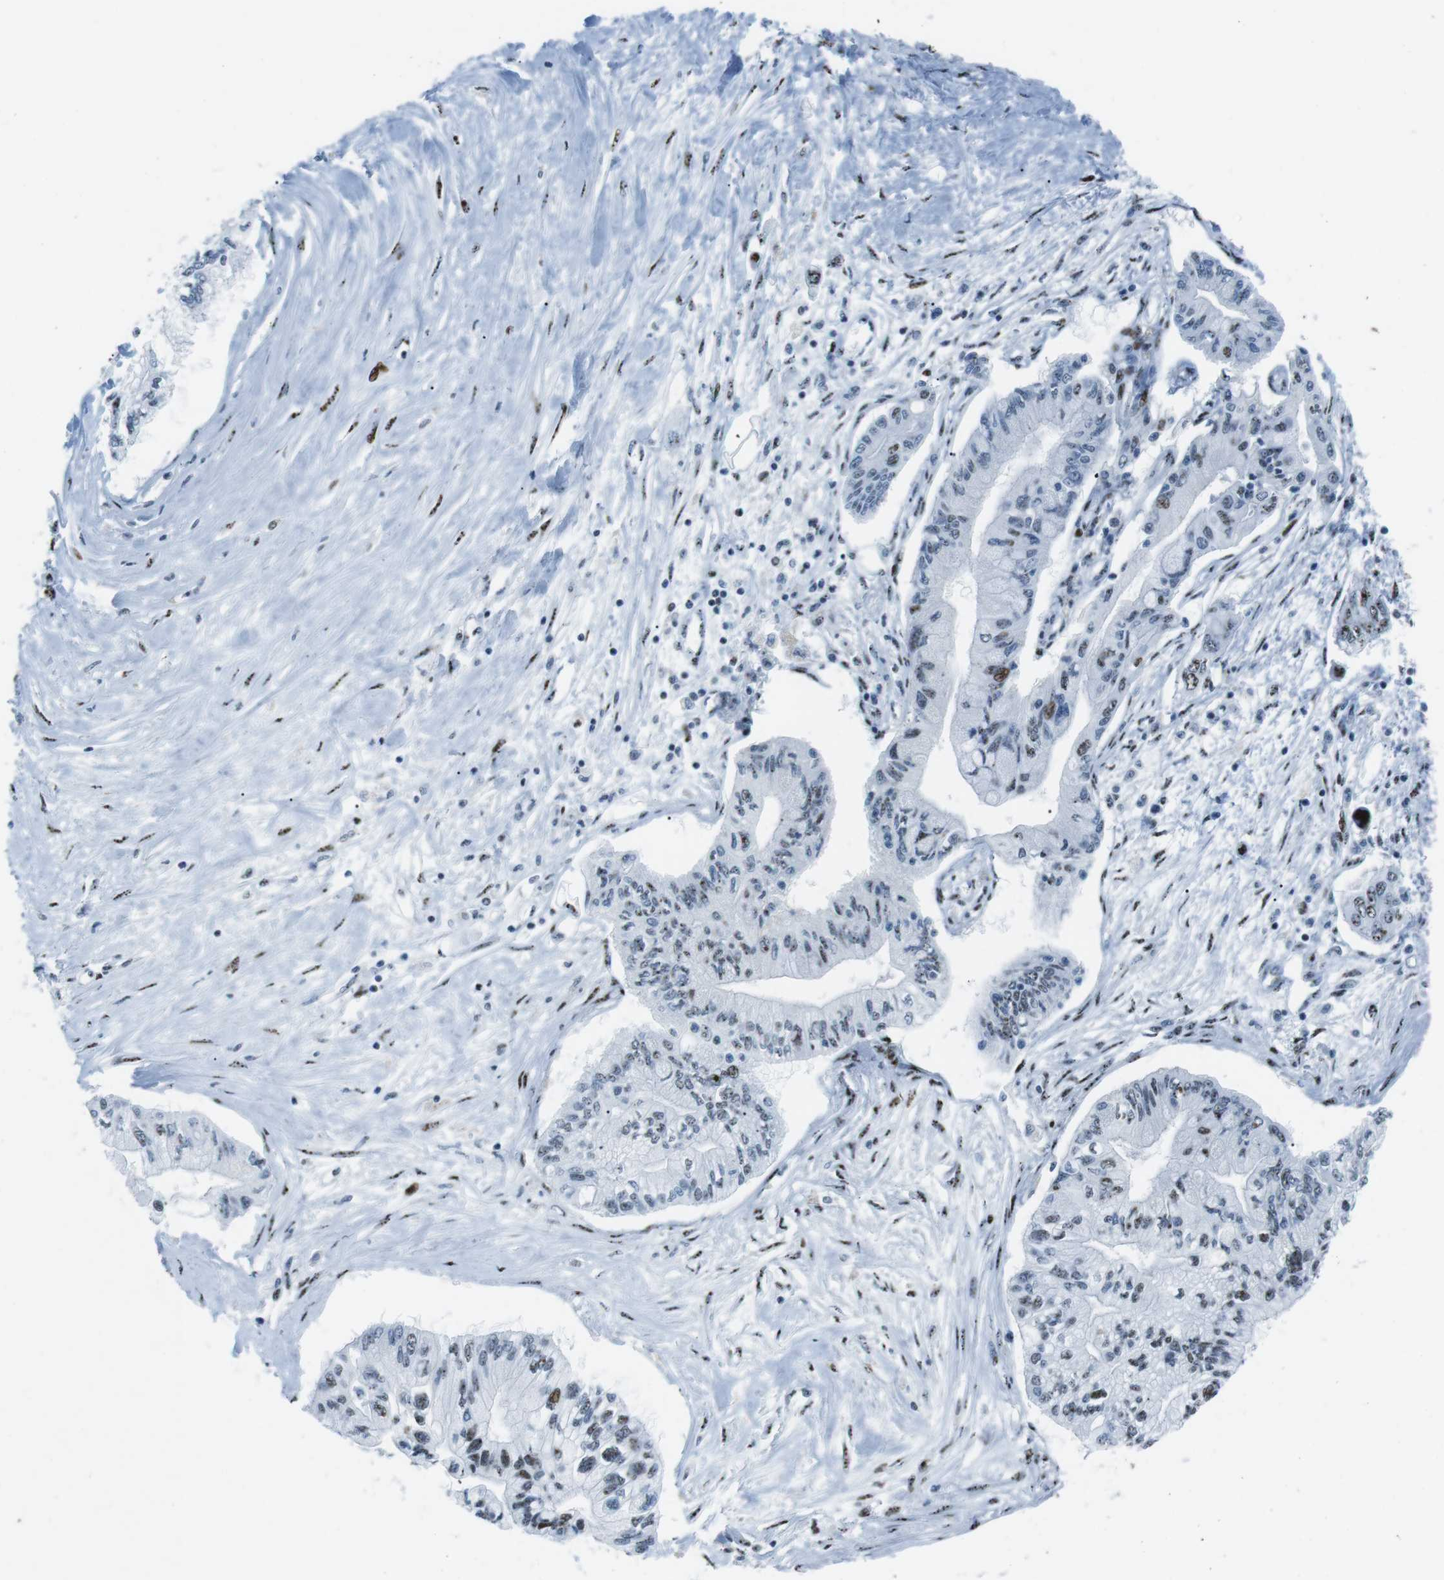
{"staining": {"intensity": "moderate", "quantity": "<25%", "location": "nuclear"}, "tissue": "pancreatic cancer", "cell_type": "Tumor cells", "image_type": "cancer", "snomed": [{"axis": "morphology", "description": "Adenocarcinoma, NOS"}, {"axis": "topography", "description": "Pancreas"}], "caption": "The image displays immunohistochemical staining of pancreatic cancer (adenocarcinoma). There is moderate nuclear positivity is appreciated in about <25% of tumor cells.", "gene": "PML", "patient": {"sex": "female", "age": 77}}